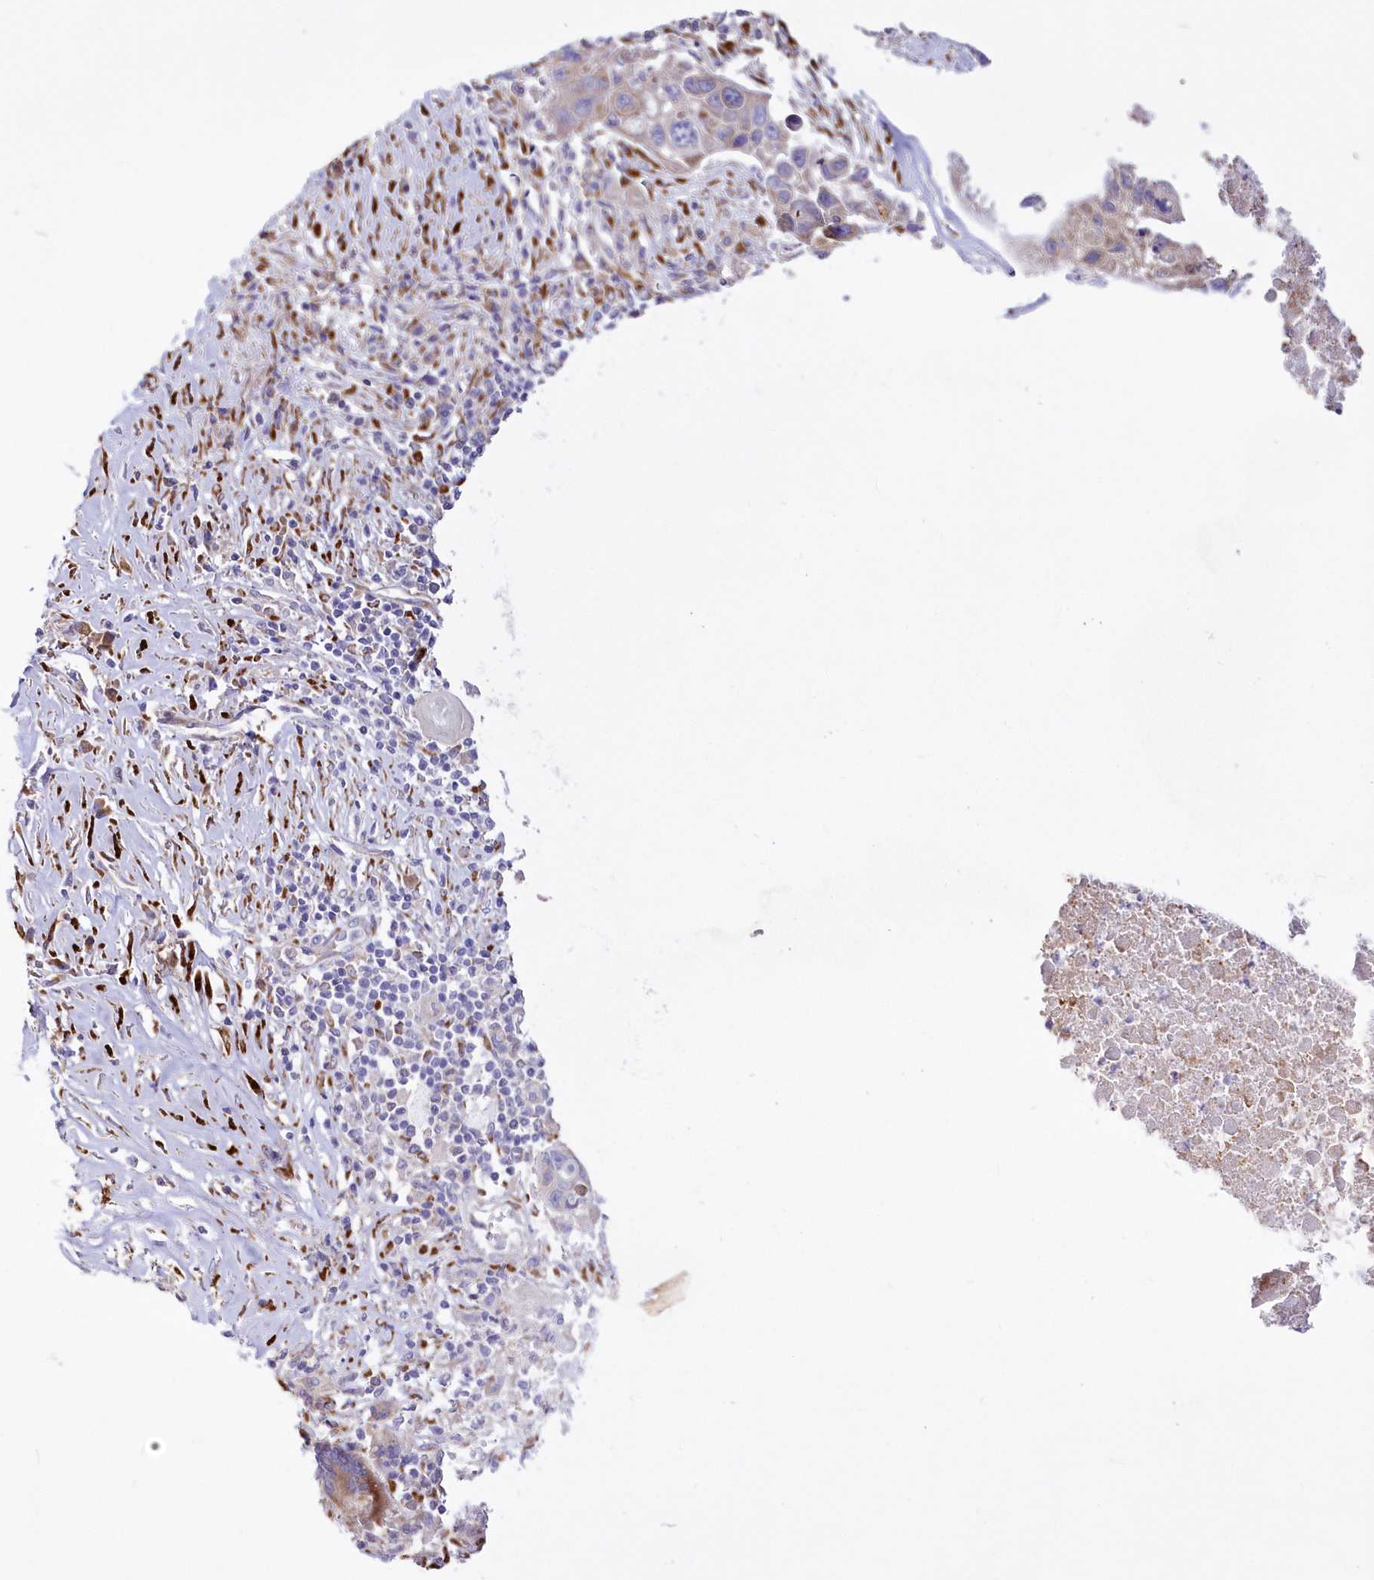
{"staining": {"intensity": "moderate", "quantity": "<25%", "location": "cytoplasmic/membranous"}, "tissue": "lung cancer", "cell_type": "Tumor cells", "image_type": "cancer", "snomed": [{"axis": "morphology", "description": "Squamous cell carcinoma, NOS"}, {"axis": "topography", "description": "Lung"}], "caption": "Brown immunohistochemical staining in lung cancer (squamous cell carcinoma) displays moderate cytoplasmic/membranous positivity in approximately <25% of tumor cells.", "gene": "ARFGEF3", "patient": {"sex": "male", "age": 61}}